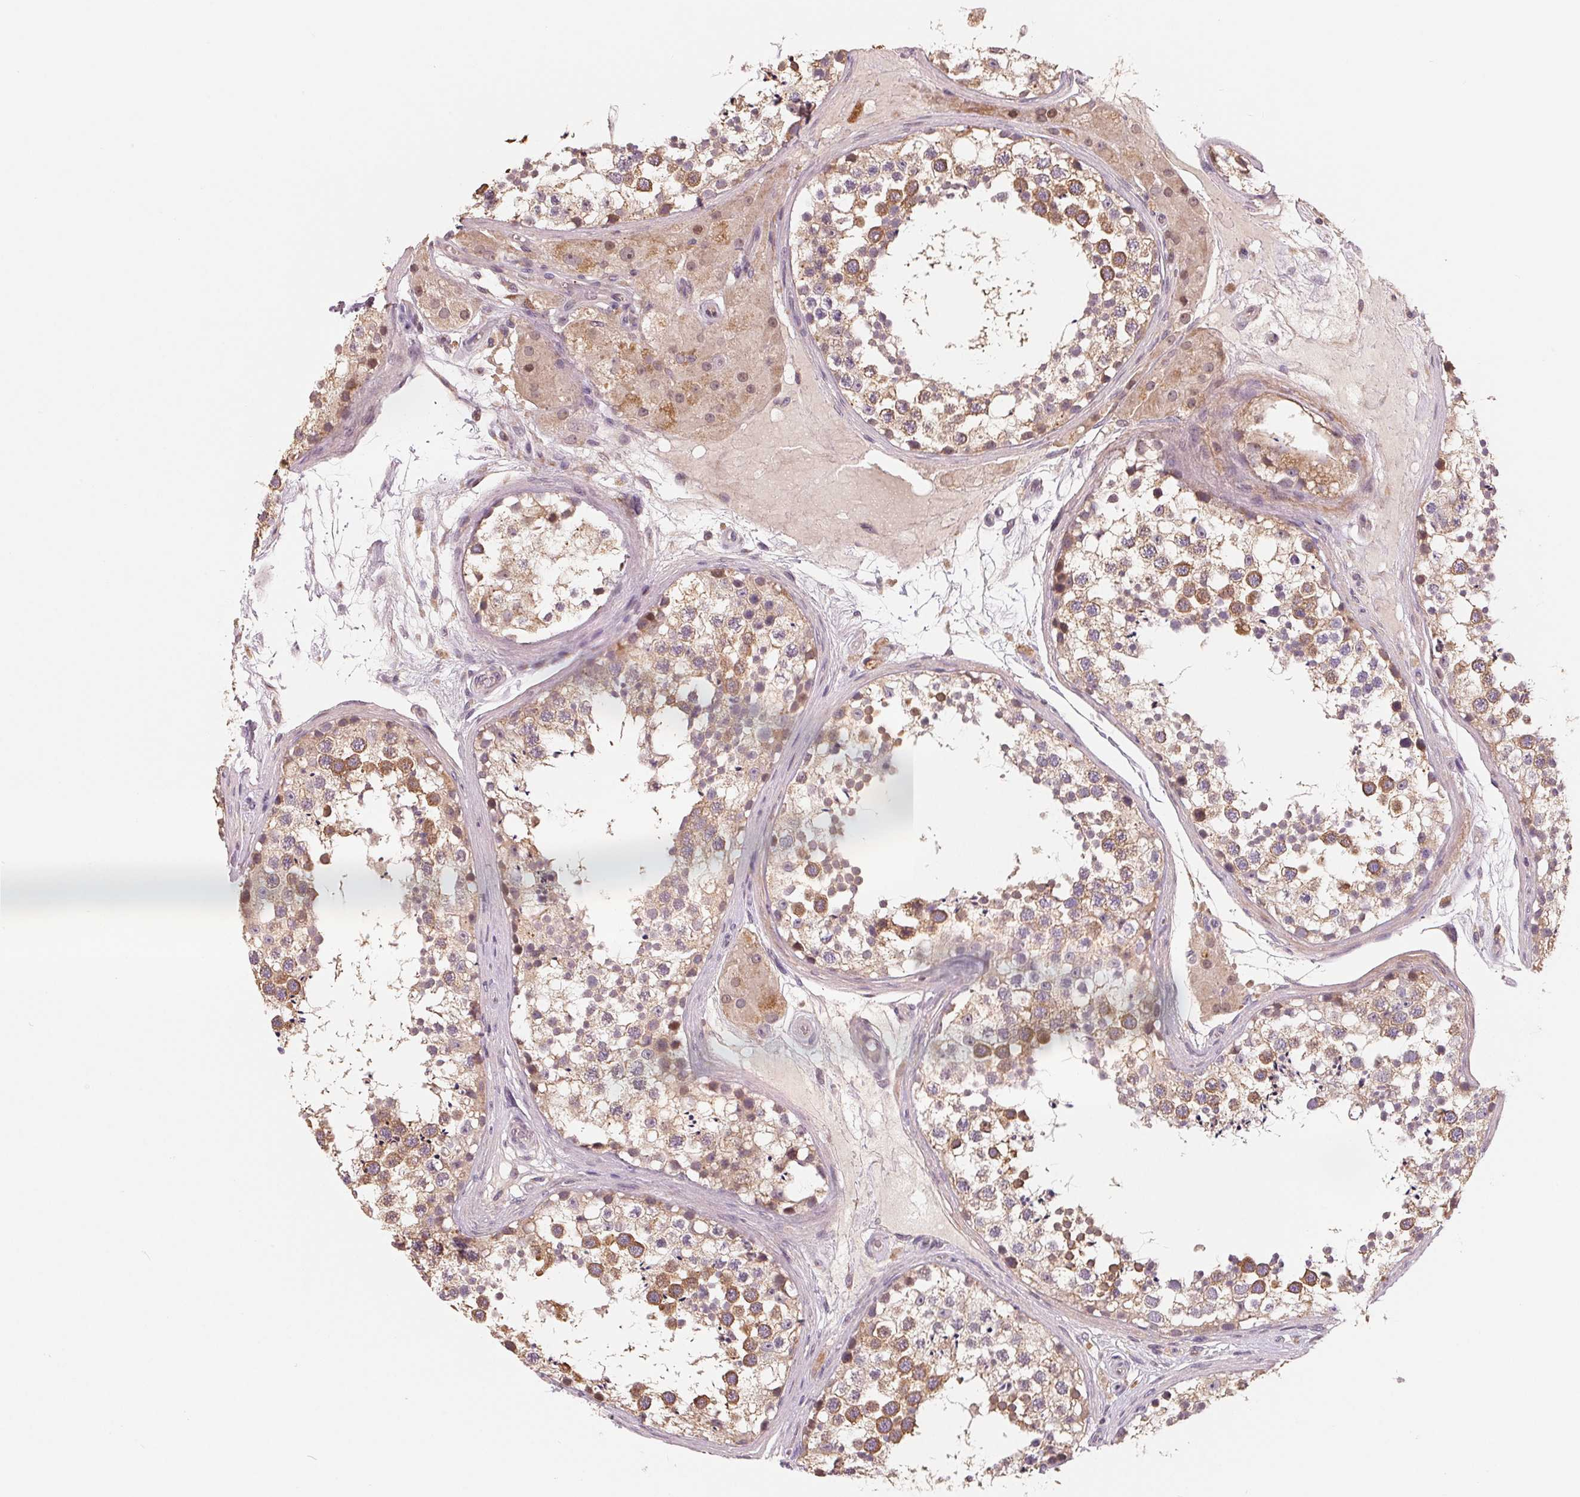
{"staining": {"intensity": "moderate", "quantity": "25%-75%", "location": "cytoplasmic/membranous"}, "tissue": "testis", "cell_type": "Cells in seminiferous ducts", "image_type": "normal", "snomed": [{"axis": "morphology", "description": "Normal tissue, NOS"}, {"axis": "morphology", "description": "Seminoma, NOS"}, {"axis": "topography", "description": "Testis"}], "caption": "Benign testis shows moderate cytoplasmic/membranous expression in about 25%-75% of cells in seminiferous ducts The protein is stained brown, and the nuclei are stained in blue (DAB (3,3'-diaminobenzidine) IHC with brightfield microscopy, high magnification)..", "gene": "AQP8", "patient": {"sex": "male", "age": 65}}